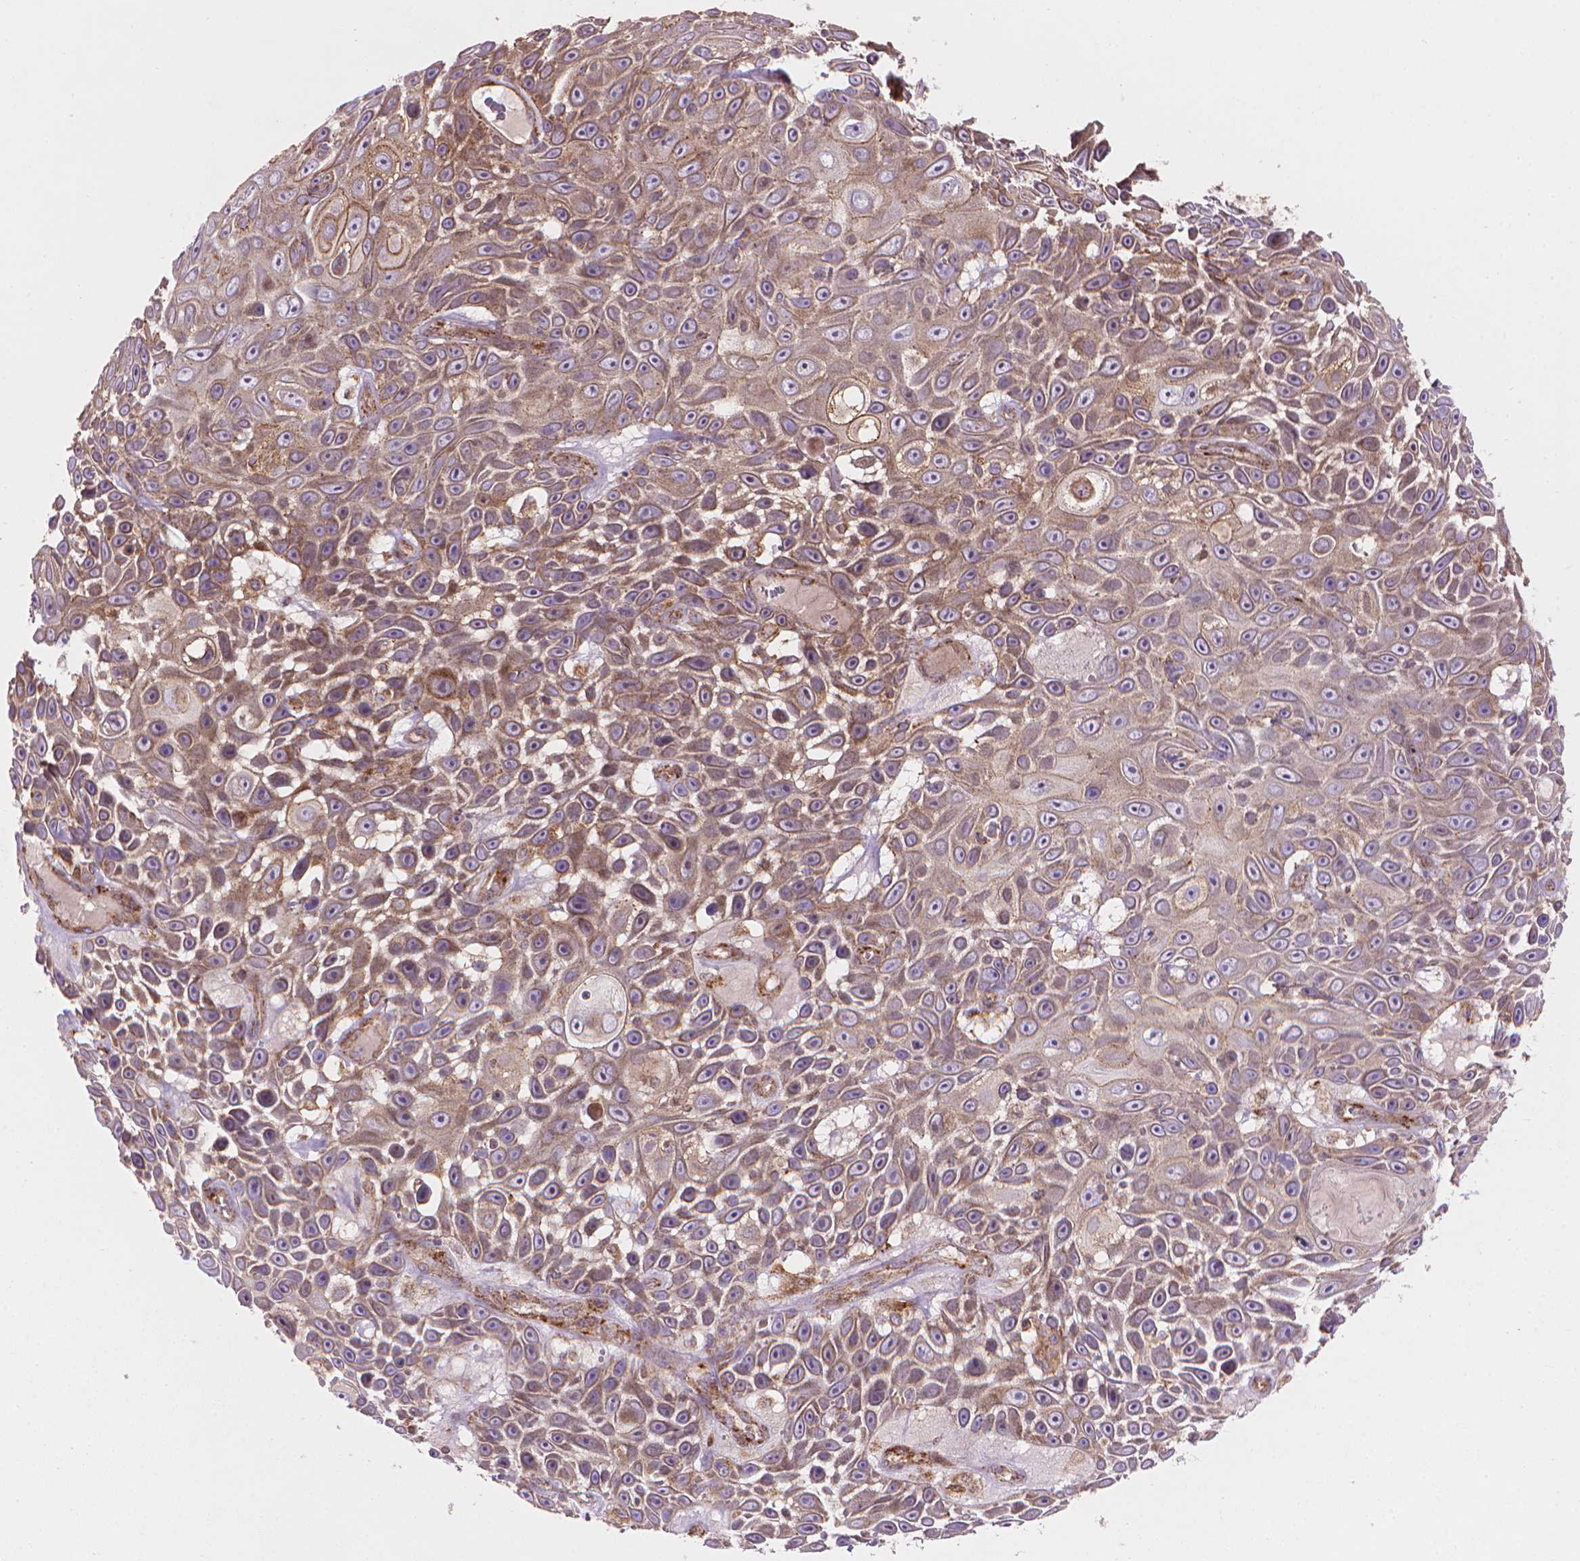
{"staining": {"intensity": "weak", "quantity": "25%-75%", "location": "cytoplasmic/membranous"}, "tissue": "skin cancer", "cell_type": "Tumor cells", "image_type": "cancer", "snomed": [{"axis": "morphology", "description": "Squamous cell carcinoma, NOS"}, {"axis": "topography", "description": "Skin"}], "caption": "A photomicrograph showing weak cytoplasmic/membranous staining in approximately 25%-75% of tumor cells in squamous cell carcinoma (skin), as visualized by brown immunohistochemical staining.", "gene": "VARS2", "patient": {"sex": "male", "age": 82}}